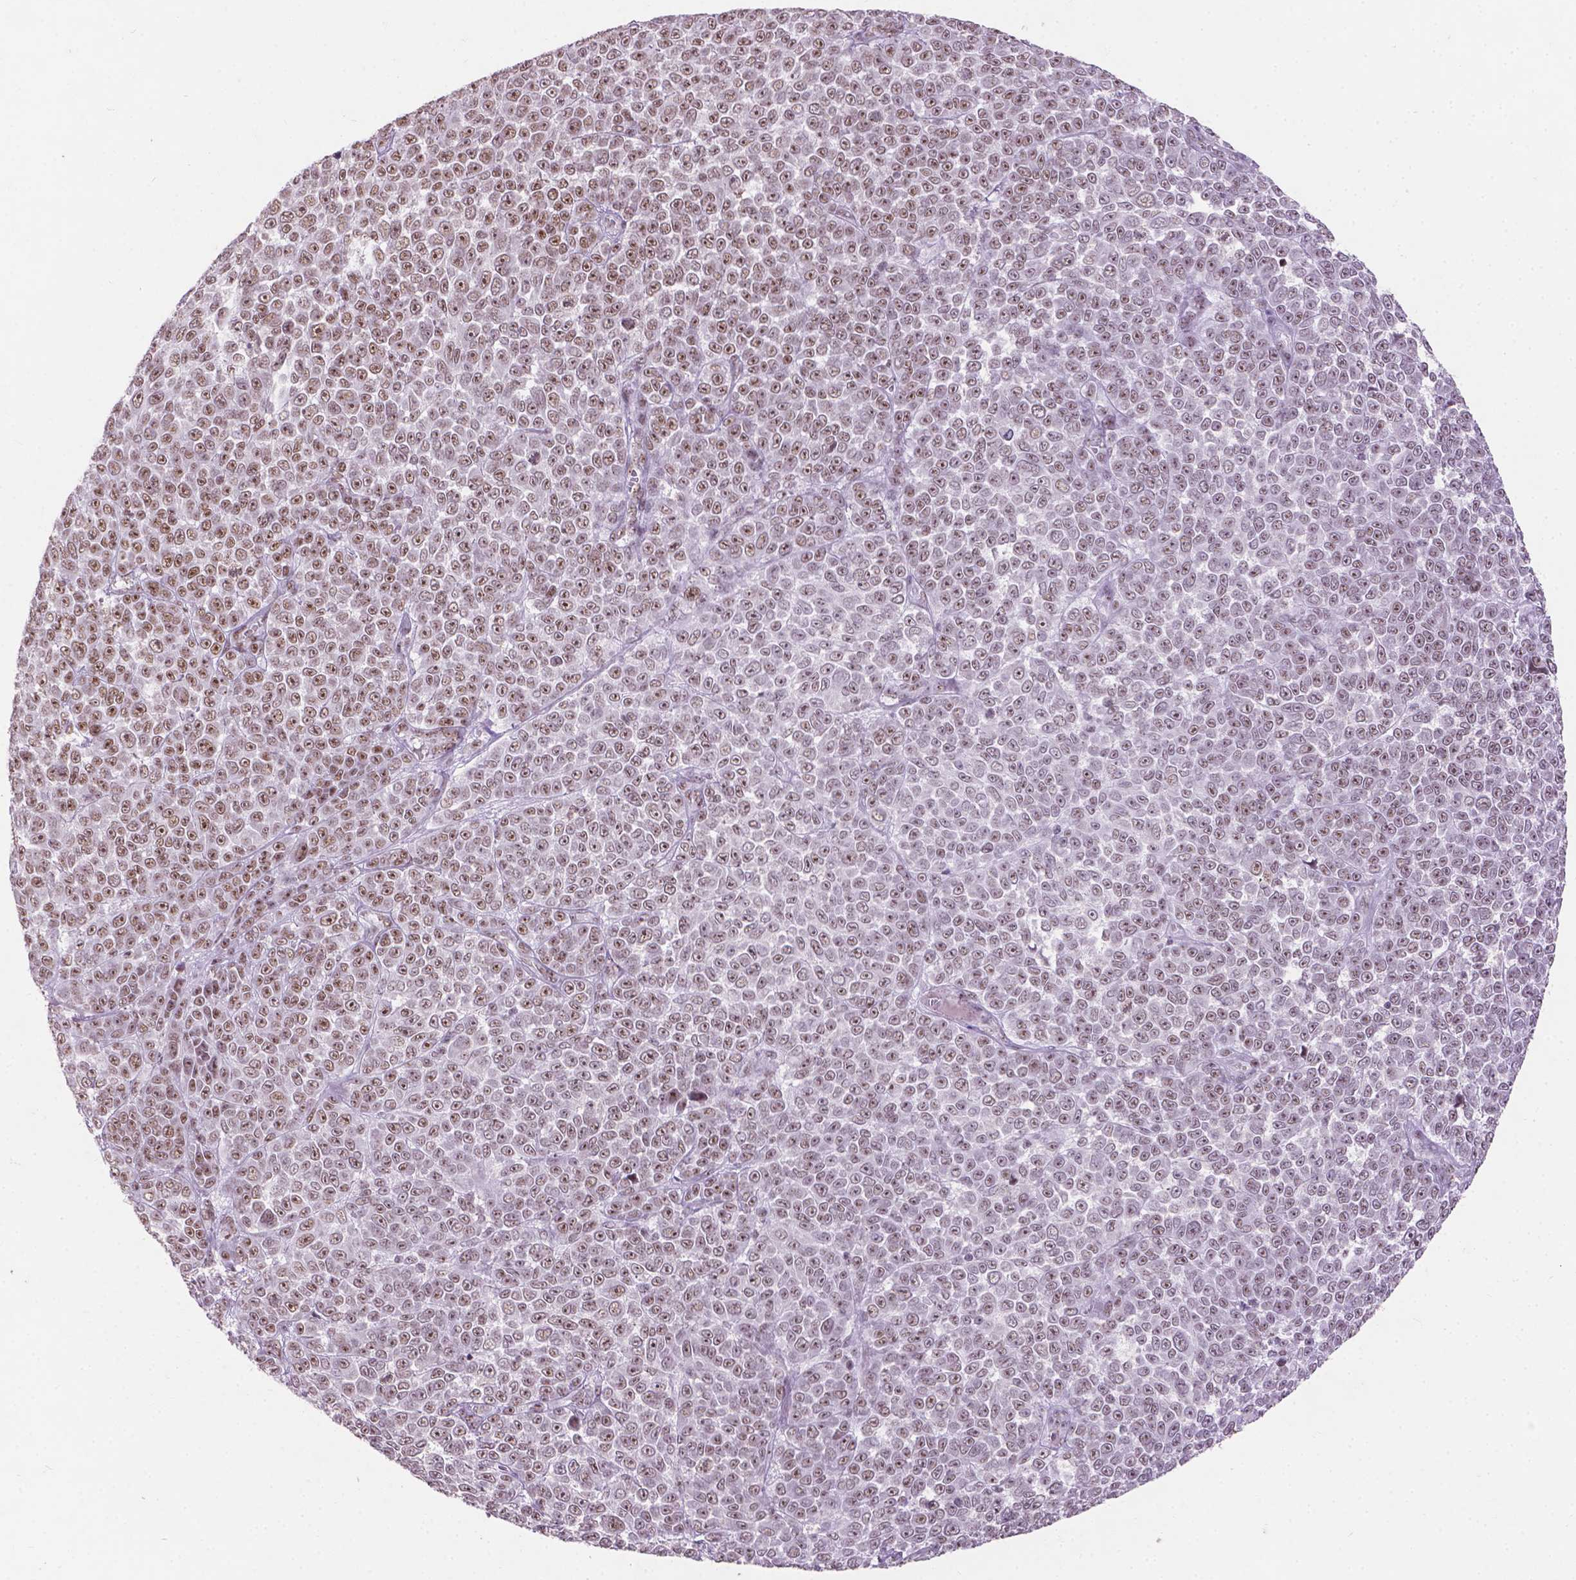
{"staining": {"intensity": "moderate", "quantity": ">75%", "location": "nuclear"}, "tissue": "melanoma", "cell_type": "Tumor cells", "image_type": "cancer", "snomed": [{"axis": "morphology", "description": "Malignant melanoma, NOS"}, {"axis": "topography", "description": "Skin"}], "caption": "High-power microscopy captured an IHC image of melanoma, revealing moderate nuclear staining in approximately >75% of tumor cells.", "gene": "COIL", "patient": {"sex": "female", "age": 95}}